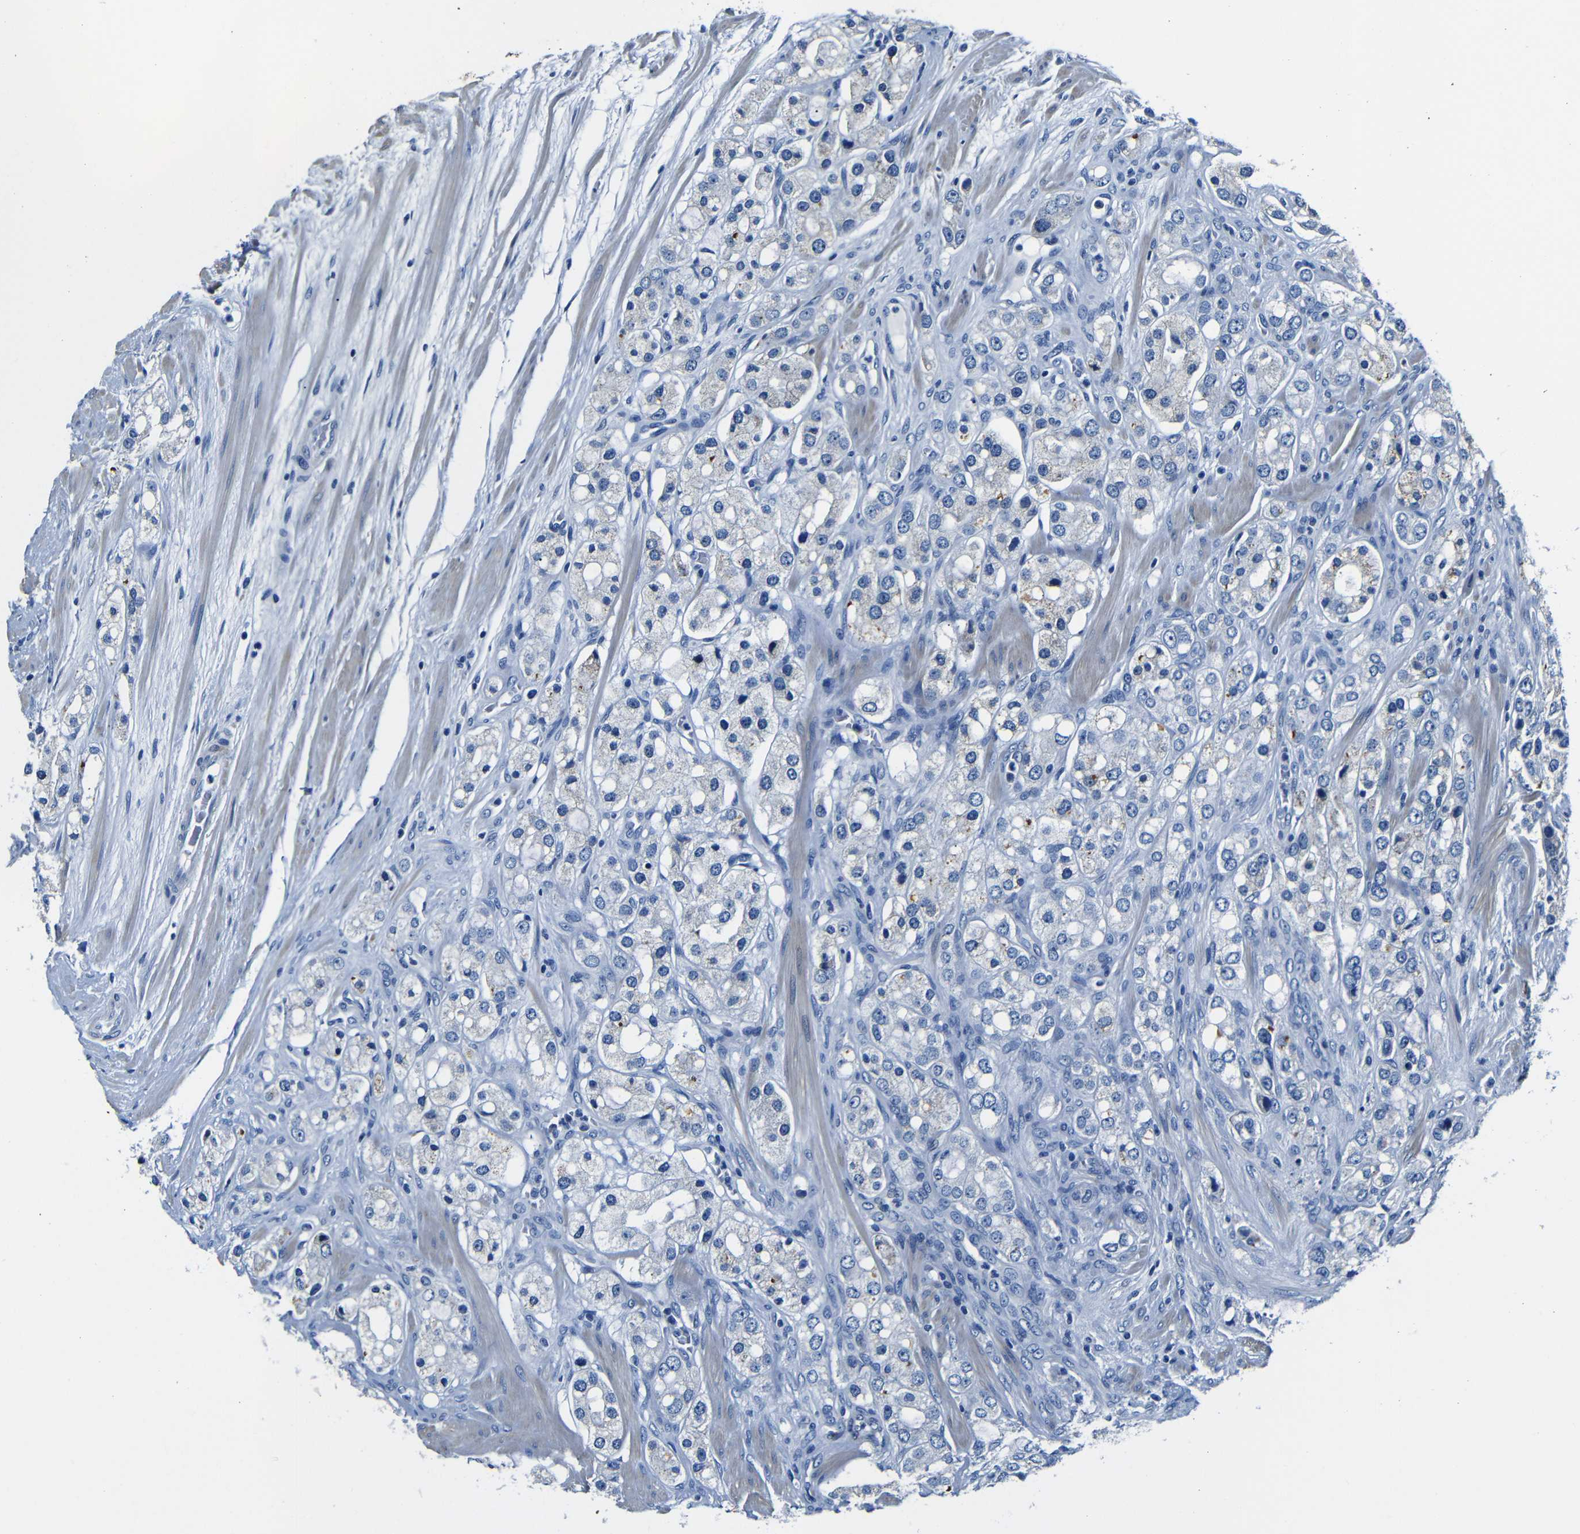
{"staining": {"intensity": "negative", "quantity": "none", "location": "none"}, "tissue": "prostate cancer", "cell_type": "Tumor cells", "image_type": "cancer", "snomed": [{"axis": "morphology", "description": "Adenocarcinoma, High grade"}, {"axis": "topography", "description": "Prostate"}], "caption": "Prostate cancer stained for a protein using IHC exhibits no positivity tumor cells.", "gene": "TNFAIP1", "patient": {"sex": "male", "age": 65}}